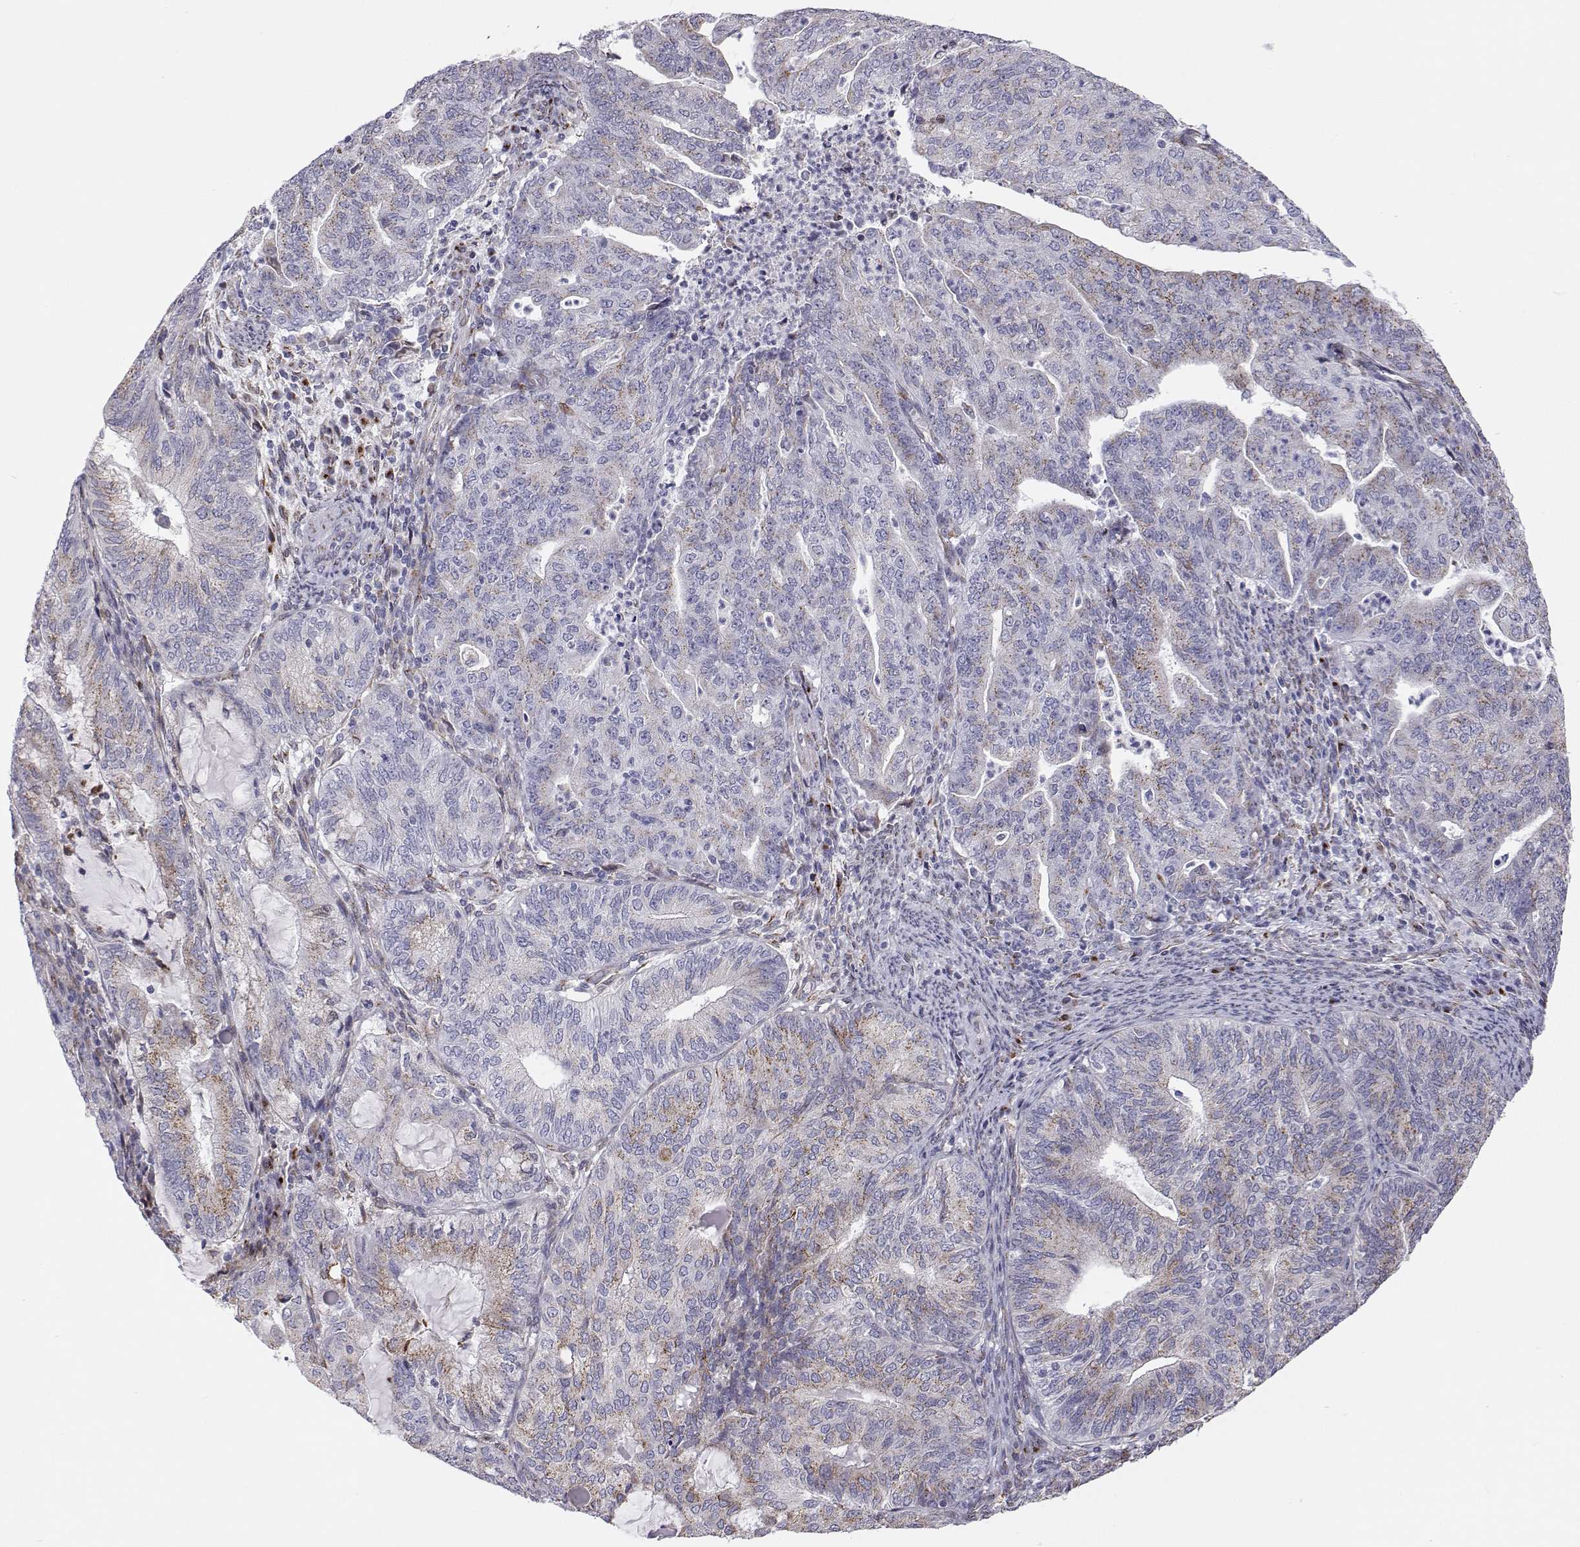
{"staining": {"intensity": "moderate", "quantity": "<25%", "location": "cytoplasmic/membranous"}, "tissue": "endometrial cancer", "cell_type": "Tumor cells", "image_type": "cancer", "snomed": [{"axis": "morphology", "description": "Adenocarcinoma, NOS"}, {"axis": "topography", "description": "Endometrium"}], "caption": "This photomicrograph displays immunohistochemistry staining of adenocarcinoma (endometrial), with low moderate cytoplasmic/membranous expression in approximately <25% of tumor cells.", "gene": "STARD13", "patient": {"sex": "female", "age": 82}}